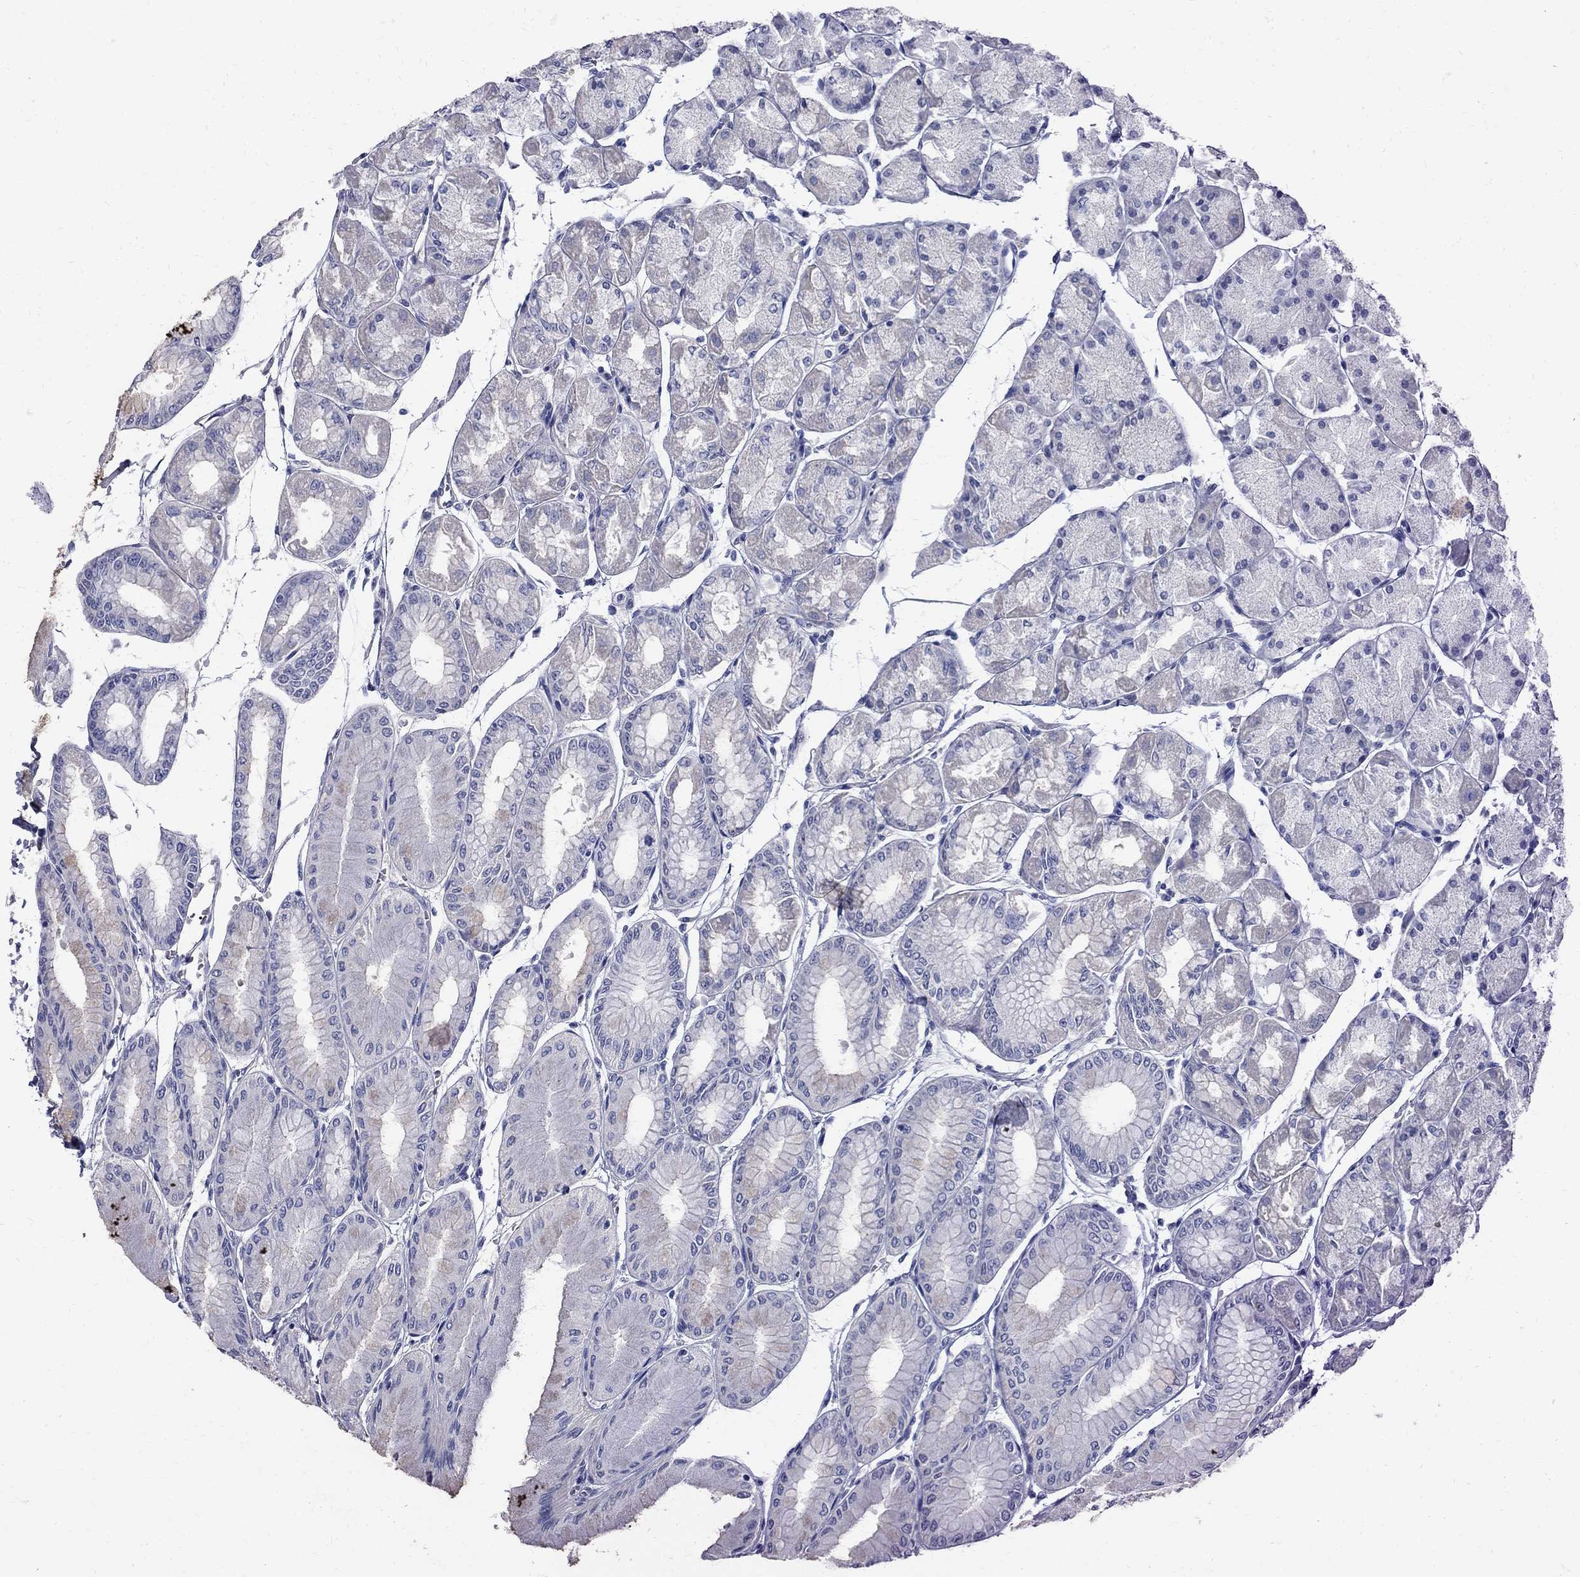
{"staining": {"intensity": "negative", "quantity": "none", "location": "none"}, "tissue": "stomach", "cell_type": "Glandular cells", "image_type": "normal", "snomed": [{"axis": "morphology", "description": "Normal tissue, NOS"}, {"axis": "topography", "description": "Stomach, upper"}], "caption": "Immunohistochemistry (IHC) histopathology image of unremarkable stomach: human stomach stained with DAB demonstrates no significant protein expression in glandular cells. (DAB IHC with hematoxylin counter stain).", "gene": "TP53TG5", "patient": {"sex": "male", "age": 60}}